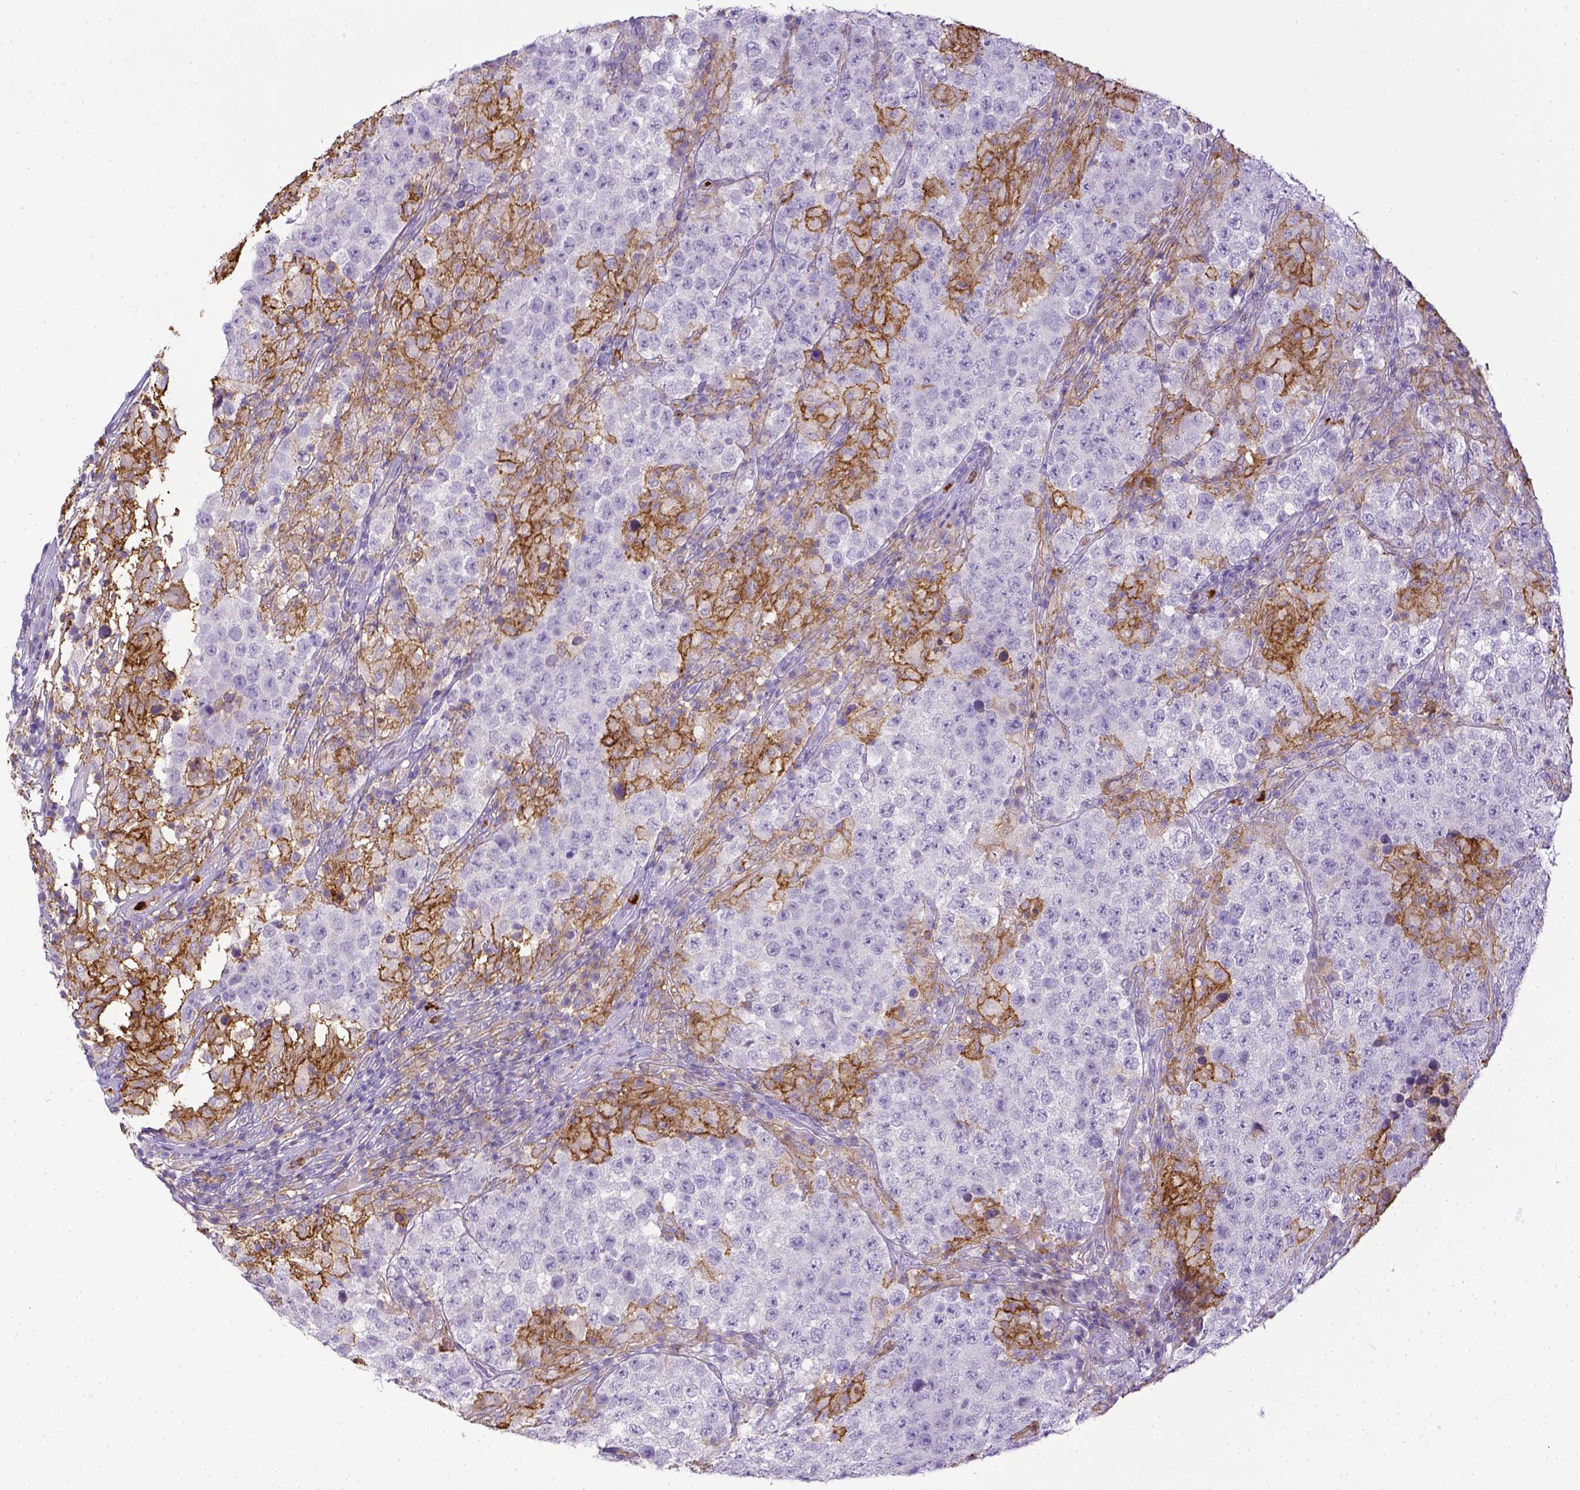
{"staining": {"intensity": "negative", "quantity": "none", "location": "none"}, "tissue": "testis cancer", "cell_type": "Tumor cells", "image_type": "cancer", "snomed": [{"axis": "morphology", "description": "Seminoma, NOS"}, {"axis": "morphology", "description": "Carcinoma, Embryonal, NOS"}, {"axis": "topography", "description": "Testis"}], "caption": "DAB (3,3'-diaminobenzidine) immunohistochemical staining of testis embryonal carcinoma demonstrates no significant staining in tumor cells.", "gene": "ITGAM", "patient": {"sex": "male", "age": 41}}